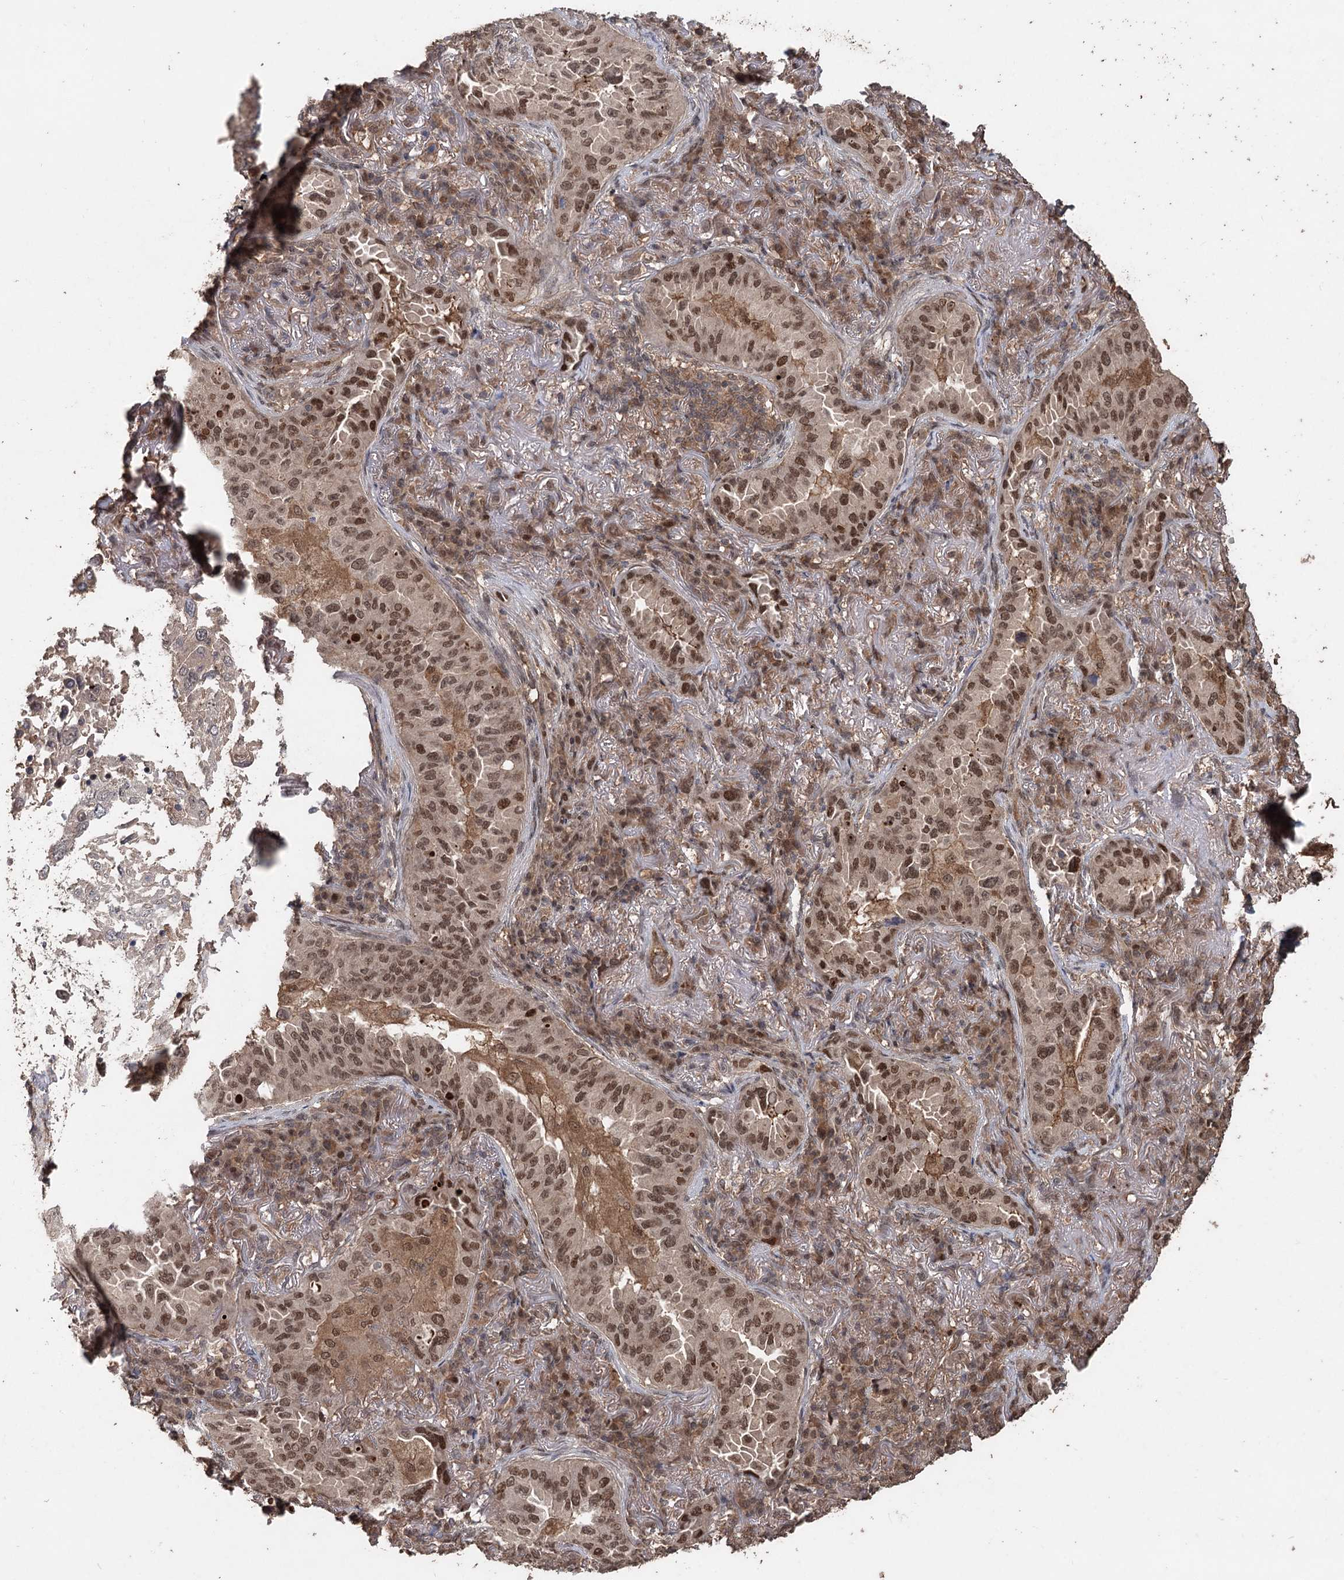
{"staining": {"intensity": "moderate", "quantity": ">75%", "location": "nuclear"}, "tissue": "lung cancer", "cell_type": "Tumor cells", "image_type": "cancer", "snomed": [{"axis": "morphology", "description": "Adenocarcinoma, NOS"}, {"axis": "topography", "description": "Lung"}], "caption": "Immunohistochemistry (IHC) image of neoplastic tissue: adenocarcinoma (lung) stained using IHC shows medium levels of moderate protein expression localized specifically in the nuclear of tumor cells, appearing as a nuclear brown color.", "gene": "FBXO7", "patient": {"sex": "female", "age": 69}}